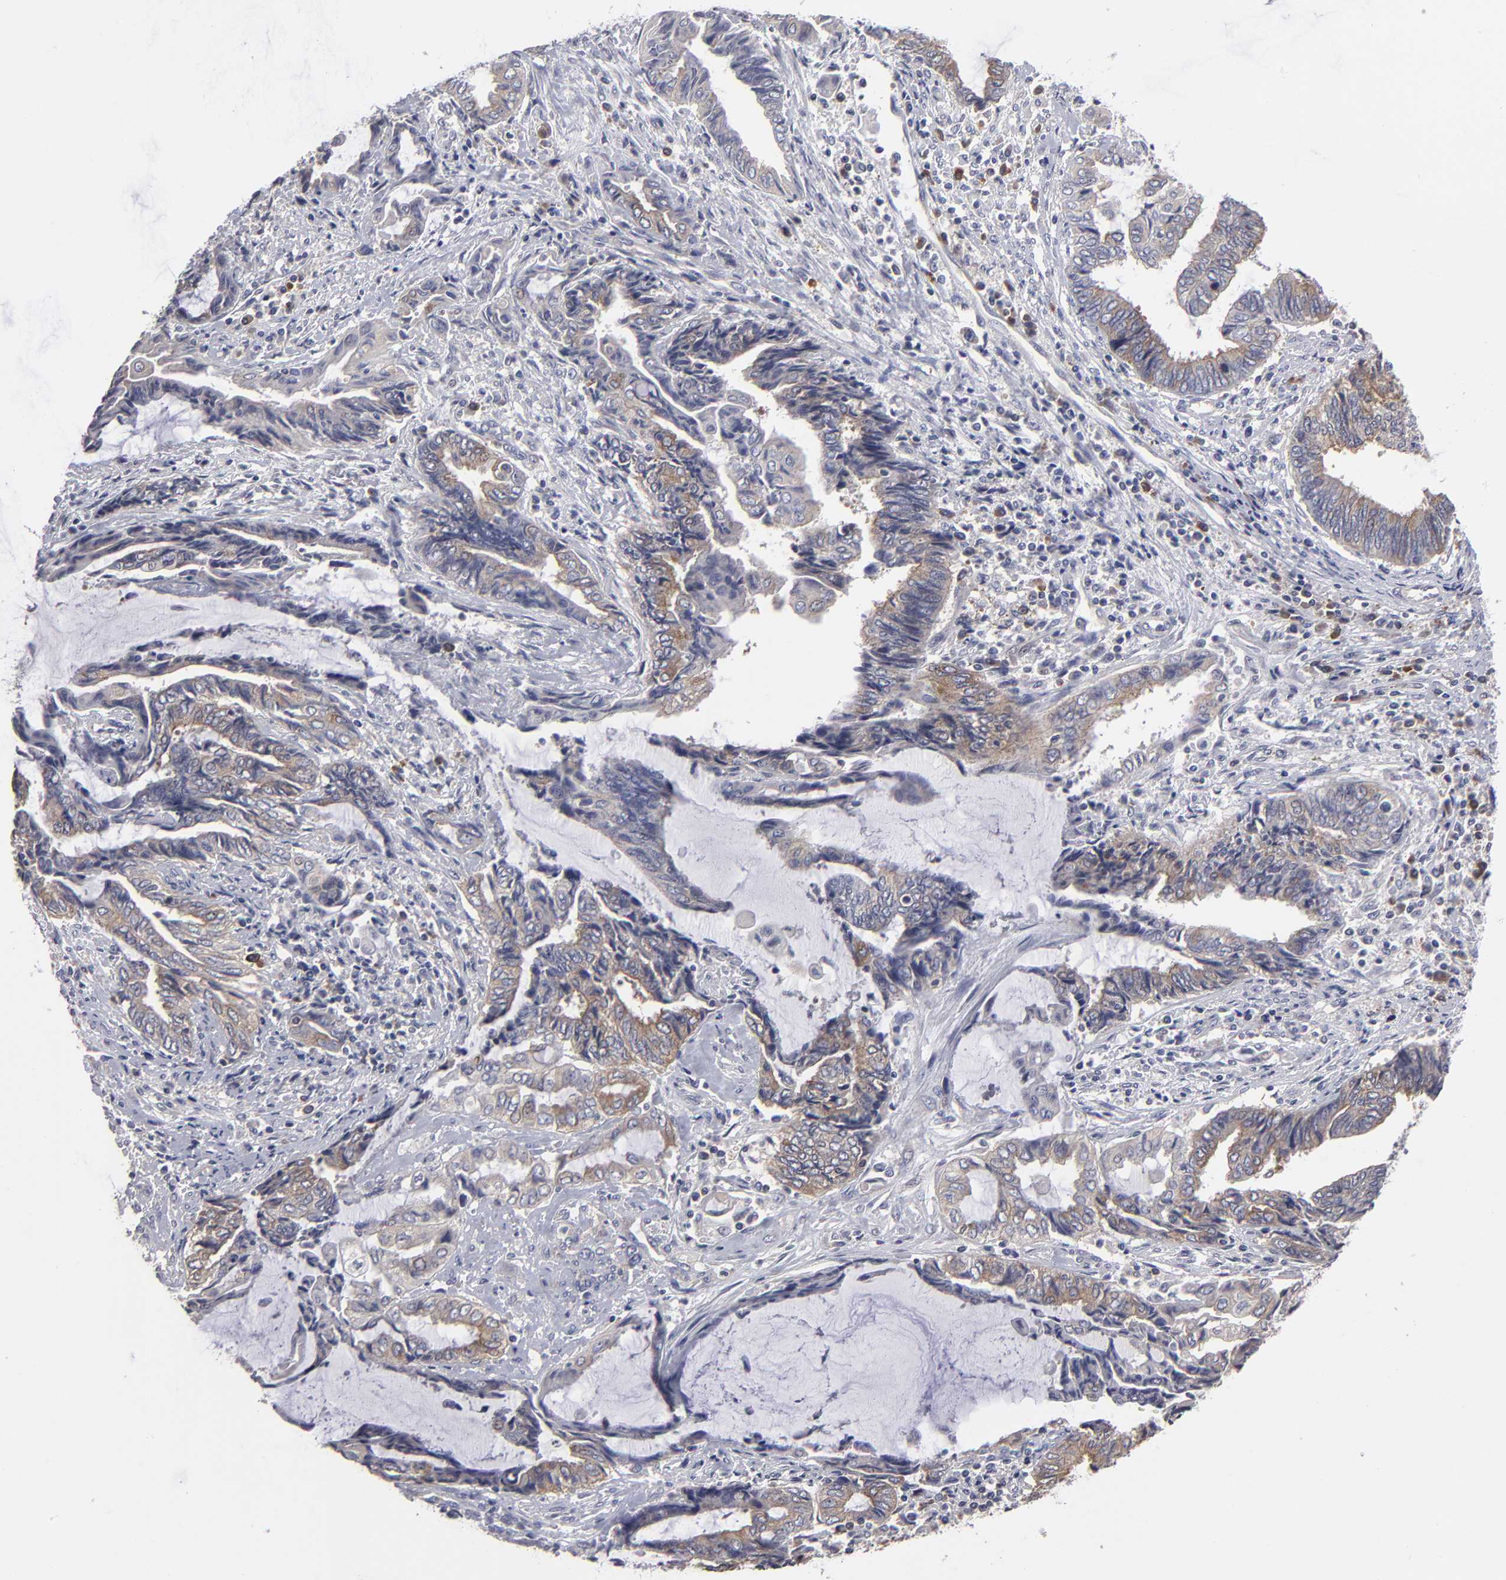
{"staining": {"intensity": "moderate", "quantity": "25%-75%", "location": "cytoplasmic/membranous"}, "tissue": "endometrial cancer", "cell_type": "Tumor cells", "image_type": "cancer", "snomed": [{"axis": "morphology", "description": "Adenocarcinoma, NOS"}, {"axis": "topography", "description": "Uterus"}, {"axis": "topography", "description": "Endometrium"}], "caption": "Brown immunohistochemical staining in endometrial cancer (adenocarcinoma) reveals moderate cytoplasmic/membranous expression in approximately 25%-75% of tumor cells.", "gene": "CEP97", "patient": {"sex": "female", "age": 70}}